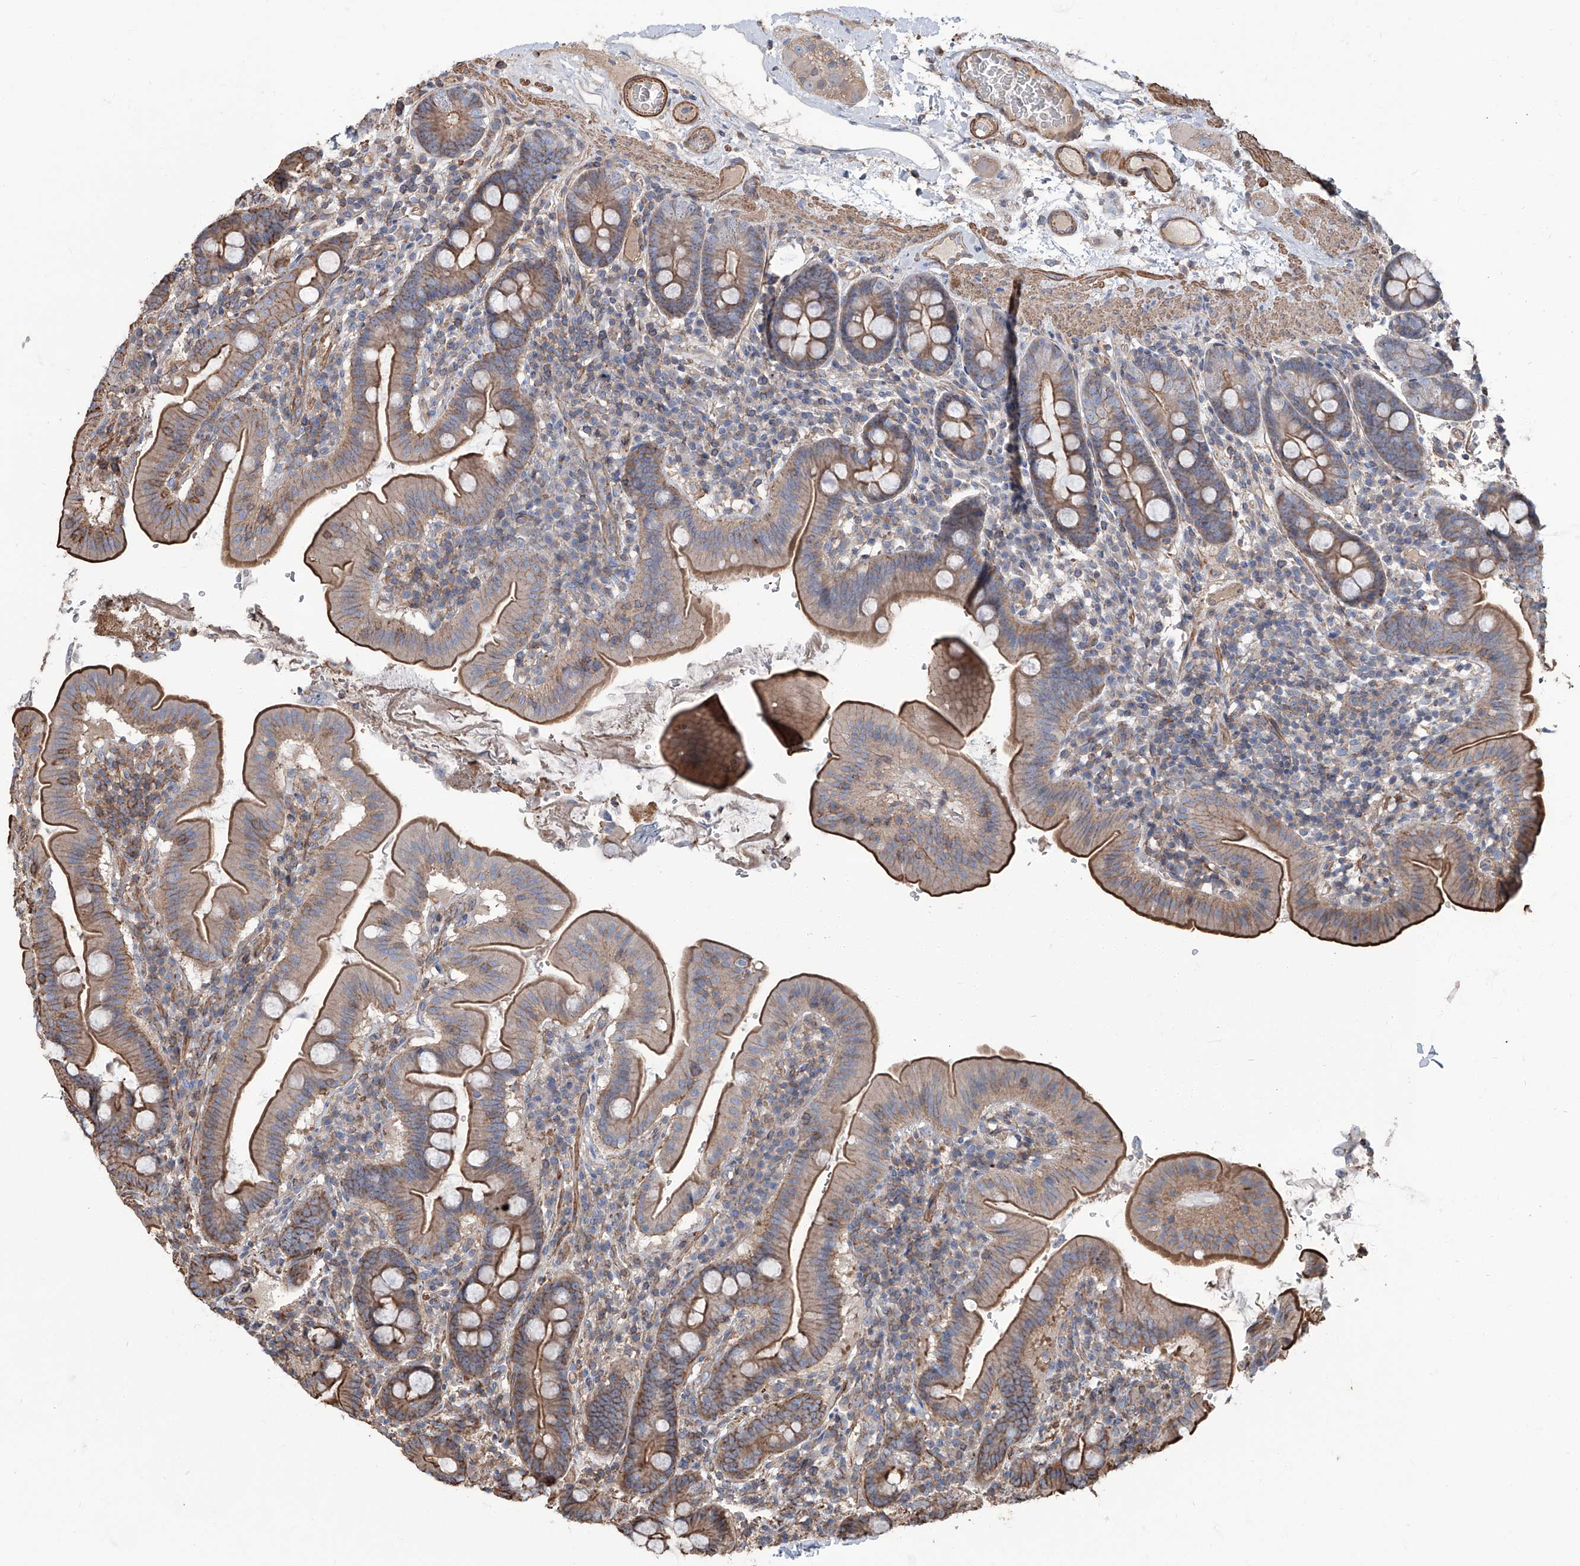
{"staining": {"intensity": "moderate", "quantity": "25%-75%", "location": "cytoplasmic/membranous"}, "tissue": "duodenum", "cell_type": "Glandular cells", "image_type": "normal", "snomed": [{"axis": "morphology", "description": "Normal tissue, NOS"}, {"axis": "morphology", "description": "Adenocarcinoma, NOS"}, {"axis": "topography", "description": "Pancreas"}, {"axis": "topography", "description": "Duodenum"}], "caption": "Immunohistochemical staining of unremarkable human duodenum displays moderate cytoplasmic/membranous protein staining in about 25%-75% of glandular cells.", "gene": "PIEZO2", "patient": {"sex": "male", "age": 50}}